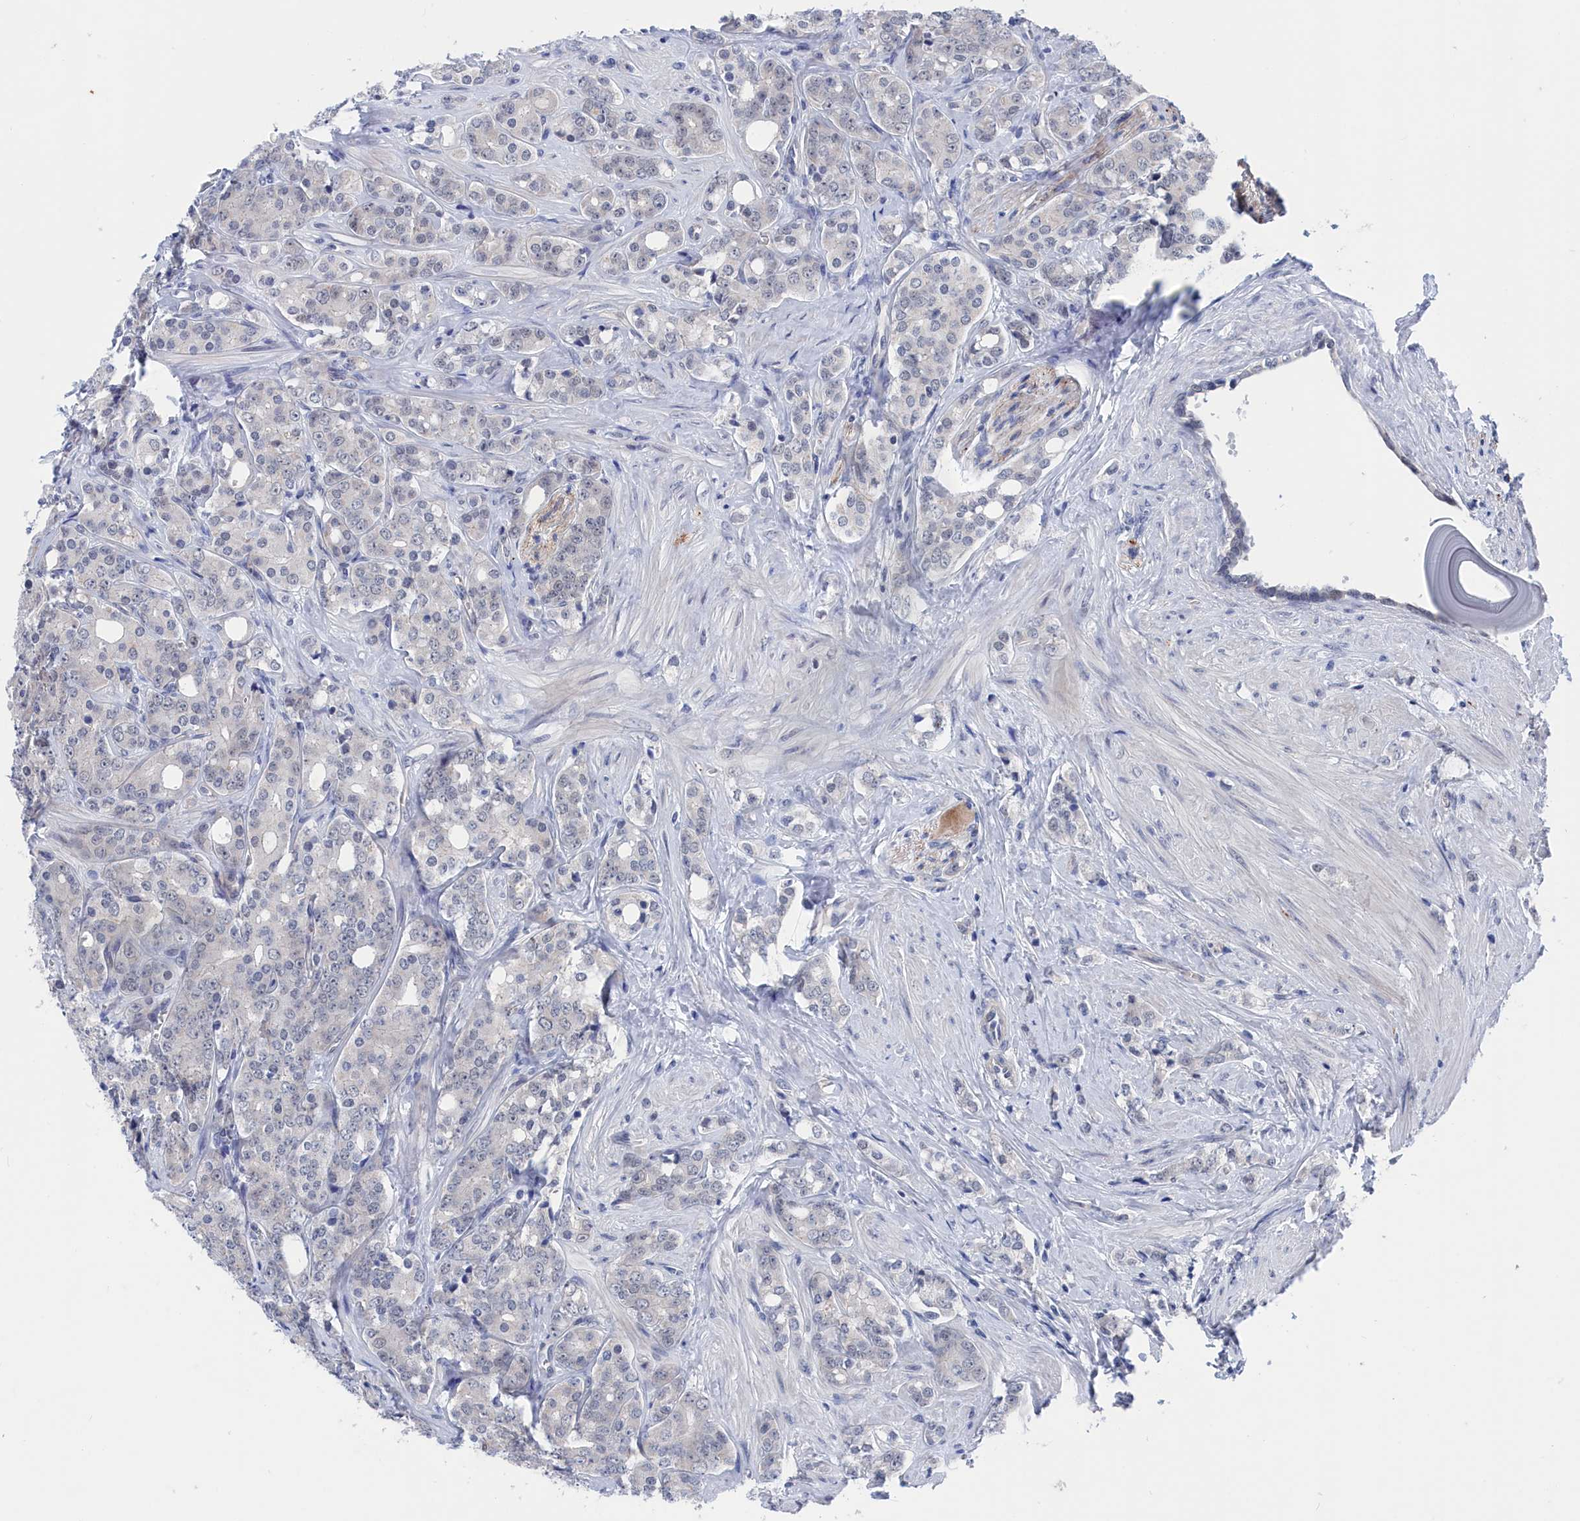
{"staining": {"intensity": "negative", "quantity": "none", "location": "none"}, "tissue": "prostate cancer", "cell_type": "Tumor cells", "image_type": "cancer", "snomed": [{"axis": "morphology", "description": "Adenocarcinoma, High grade"}, {"axis": "topography", "description": "Prostate"}], "caption": "Immunohistochemistry (IHC) micrograph of human adenocarcinoma (high-grade) (prostate) stained for a protein (brown), which demonstrates no staining in tumor cells. (Stains: DAB immunohistochemistry with hematoxylin counter stain, Microscopy: brightfield microscopy at high magnification).", "gene": "MARCHF3", "patient": {"sex": "male", "age": 62}}